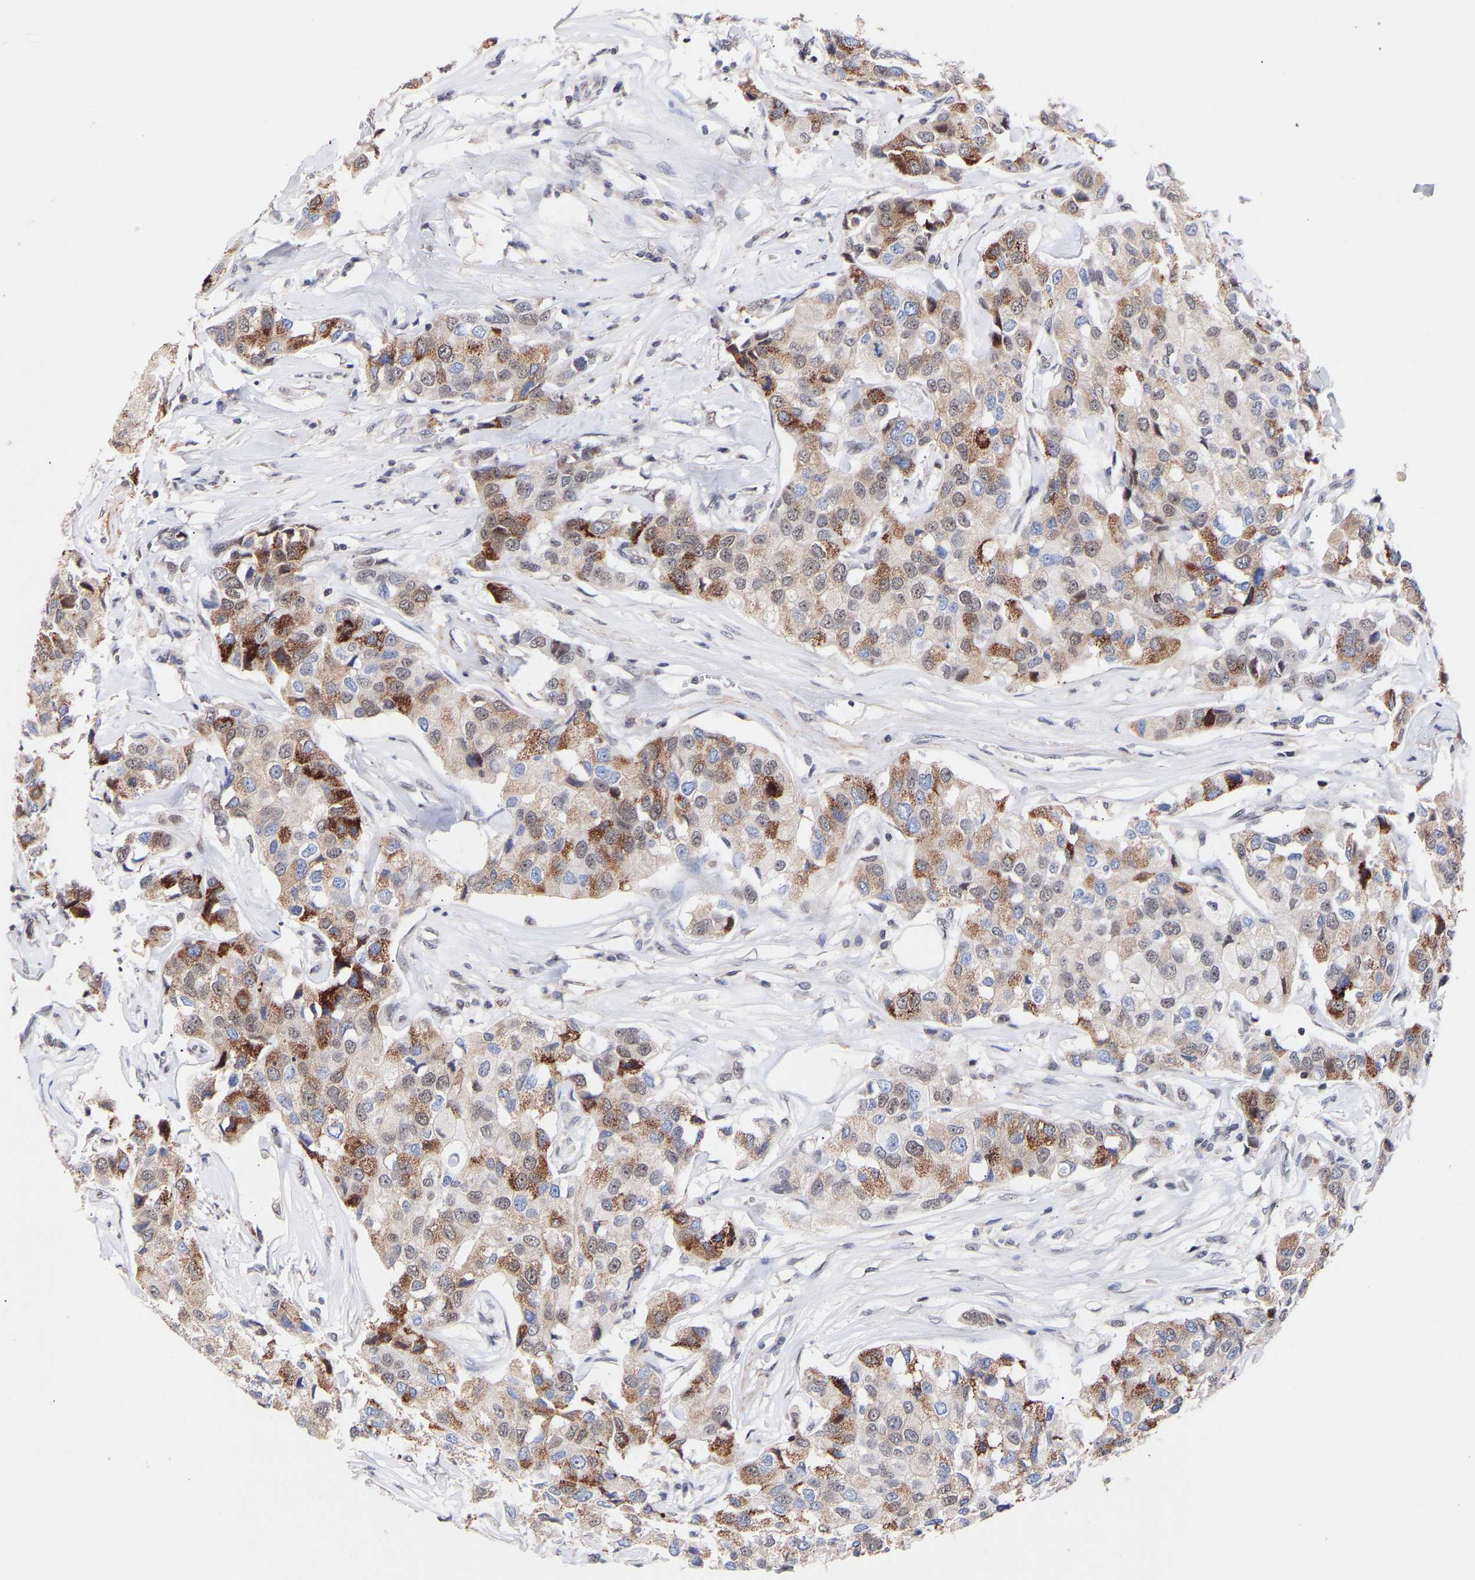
{"staining": {"intensity": "moderate", "quantity": "25%-75%", "location": "cytoplasmic/membranous"}, "tissue": "breast cancer", "cell_type": "Tumor cells", "image_type": "cancer", "snomed": [{"axis": "morphology", "description": "Duct carcinoma"}, {"axis": "topography", "description": "Breast"}], "caption": "Breast cancer stained with immunohistochemistry reveals moderate cytoplasmic/membranous staining in about 25%-75% of tumor cells.", "gene": "RBM15", "patient": {"sex": "female", "age": 80}}